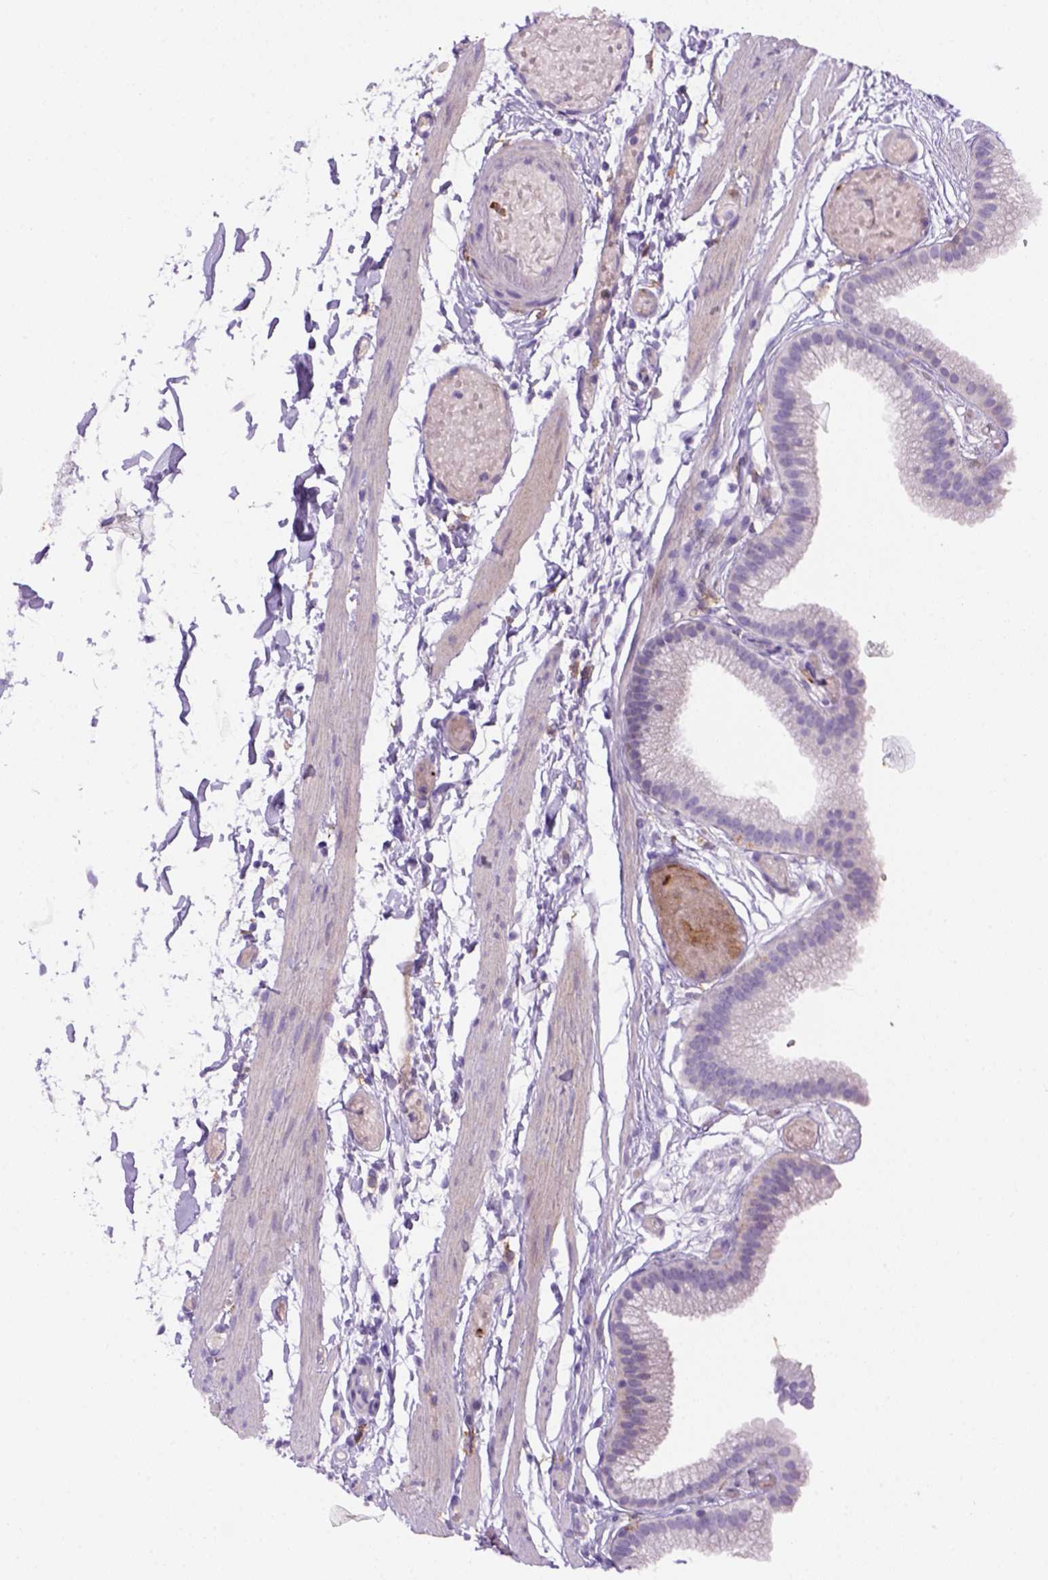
{"staining": {"intensity": "negative", "quantity": "none", "location": "none"}, "tissue": "gallbladder", "cell_type": "Glandular cells", "image_type": "normal", "snomed": [{"axis": "morphology", "description": "Normal tissue, NOS"}, {"axis": "topography", "description": "Gallbladder"}], "caption": "This is a image of IHC staining of unremarkable gallbladder, which shows no positivity in glandular cells. The staining was performed using DAB (3,3'-diaminobenzidine) to visualize the protein expression in brown, while the nuclei were stained in blue with hematoxylin (Magnification: 20x).", "gene": "CD14", "patient": {"sex": "female", "age": 45}}